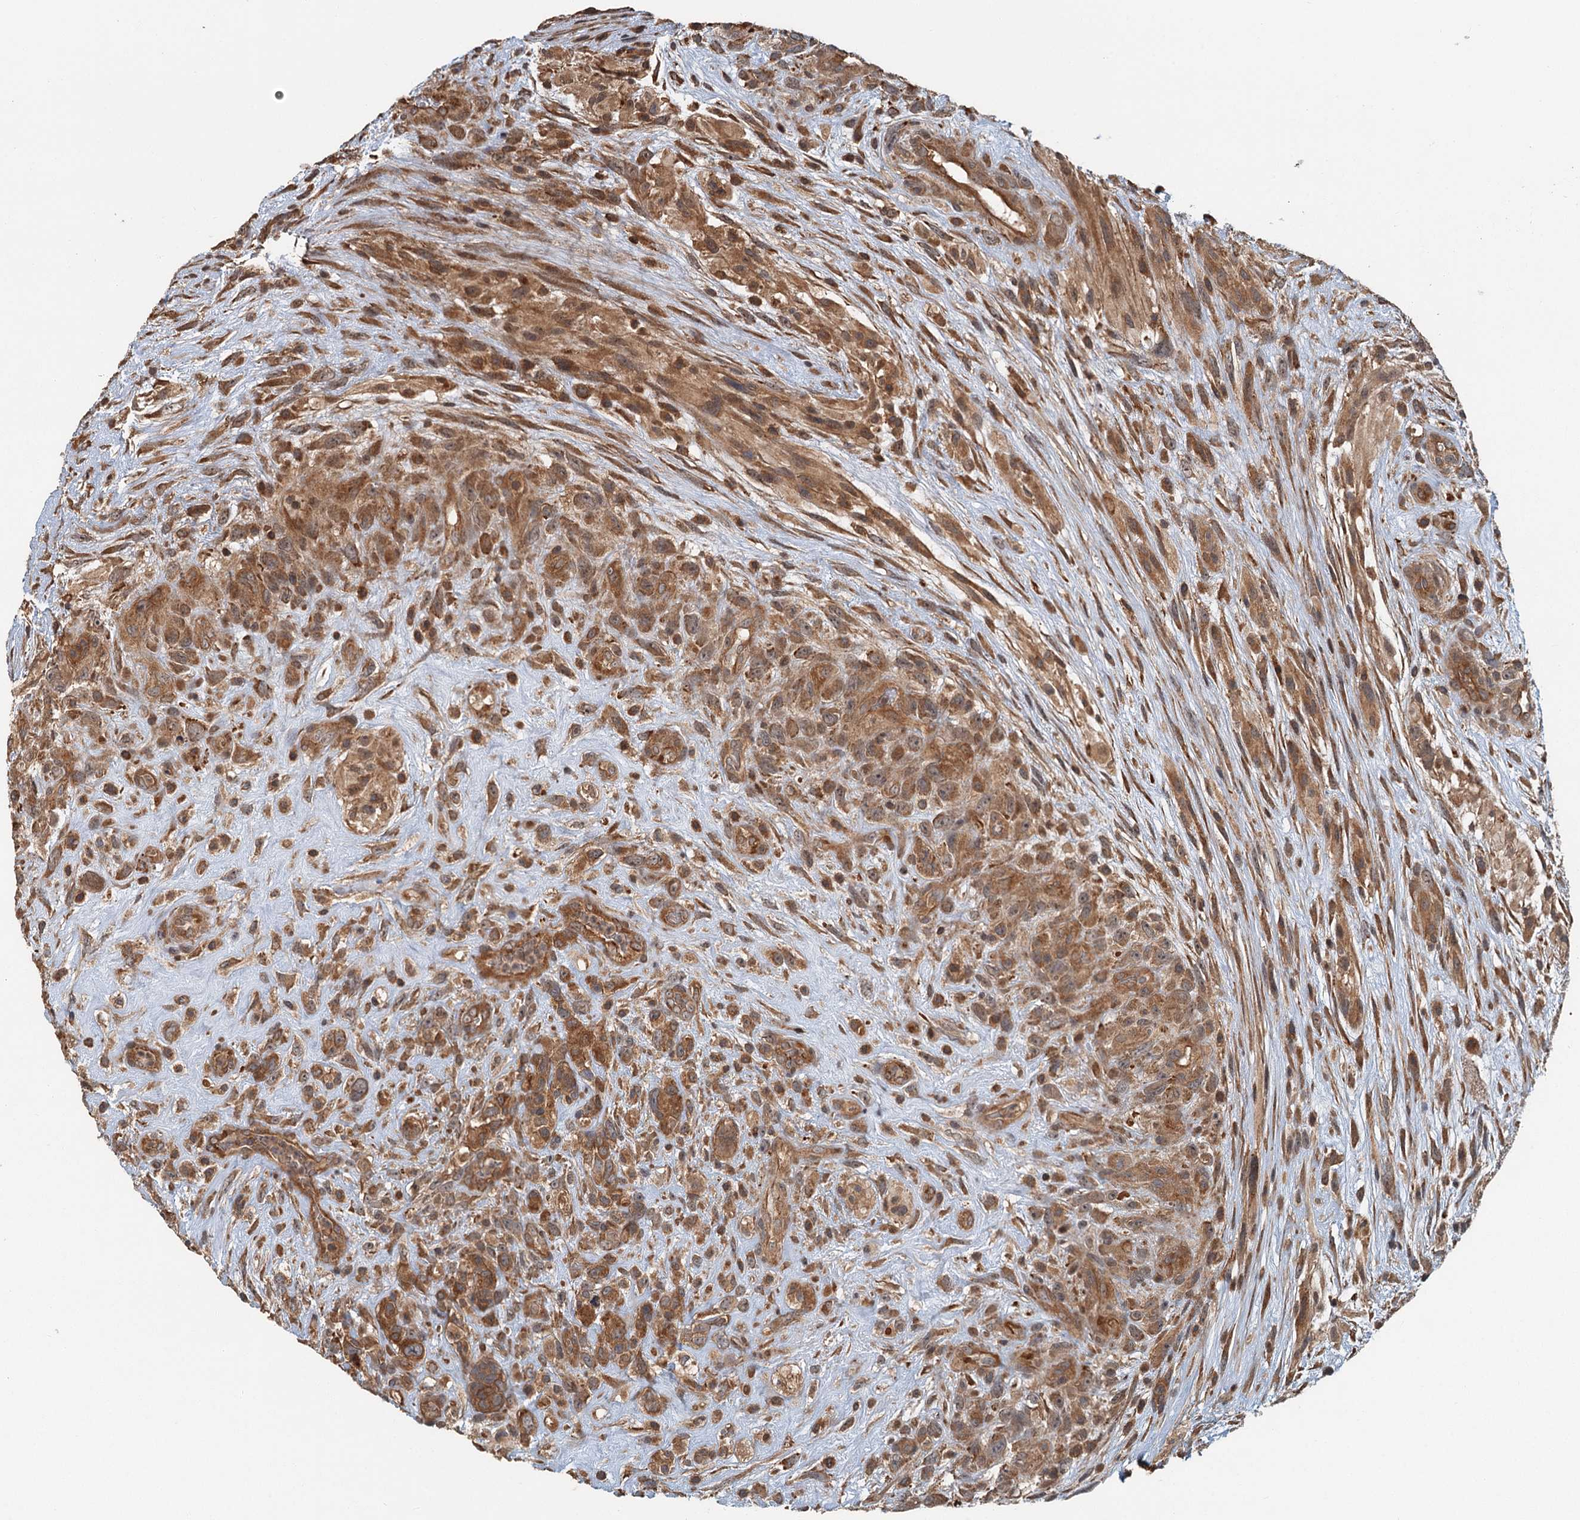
{"staining": {"intensity": "moderate", "quantity": ">75%", "location": "cytoplasmic/membranous"}, "tissue": "glioma", "cell_type": "Tumor cells", "image_type": "cancer", "snomed": [{"axis": "morphology", "description": "Glioma, malignant, High grade"}, {"axis": "topography", "description": "Brain"}], "caption": "This is a photomicrograph of IHC staining of malignant glioma (high-grade), which shows moderate staining in the cytoplasmic/membranous of tumor cells.", "gene": "ZNF527", "patient": {"sex": "male", "age": 61}}